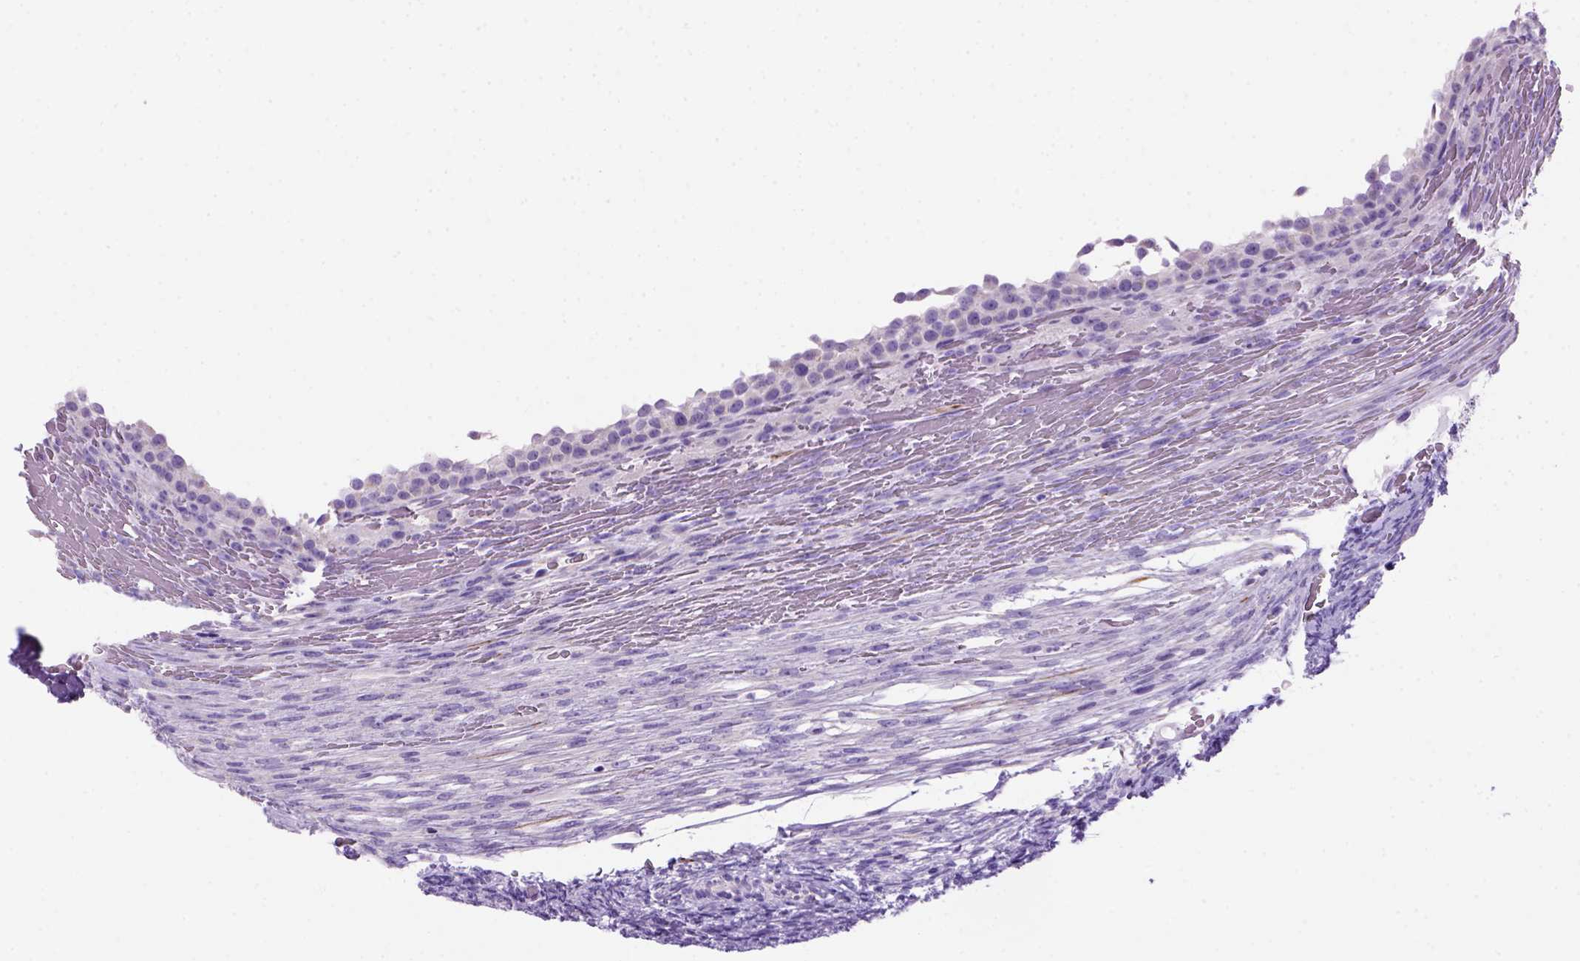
{"staining": {"intensity": "negative", "quantity": "none", "location": "none"}, "tissue": "ovary", "cell_type": "Follicle cells", "image_type": "normal", "snomed": [{"axis": "morphology", "description": "Normal tissue, NOS"}, {"axis": "topography", "description": "Ovary"}], "caption": "An IHC photomicrograph of unremarkable ovary is shown. There is no staining in follicle cells of ovary.", "gene": "ARHGEF33", "patient": {"sex": "female", "age": 34}}